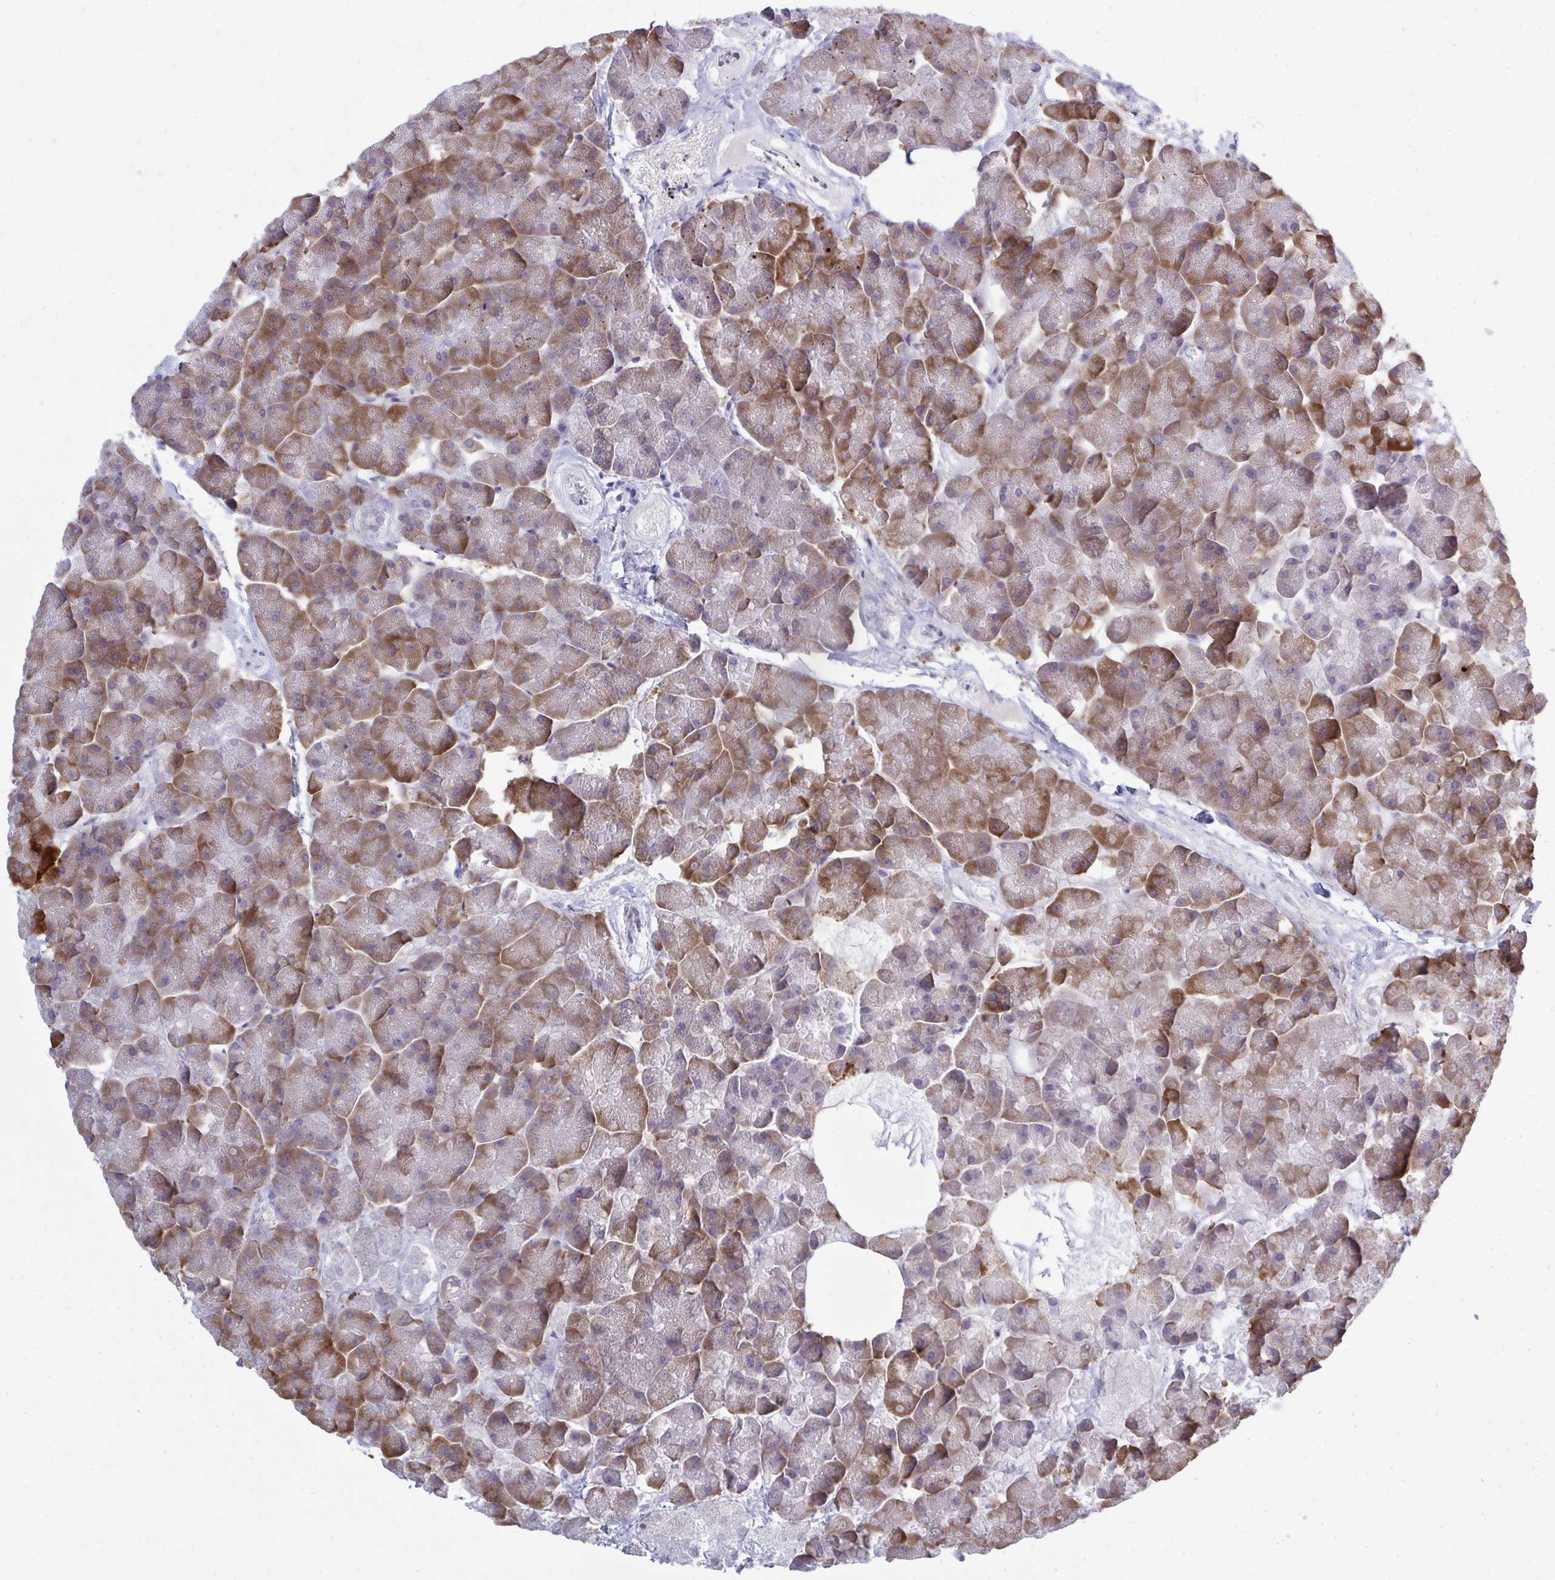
{"staining": {"intensity": "moderate", "quantity": "25%-75%", "location": "cytoplasmic/membranous"}, "tissue": "pancreas", "cell_type": "Exocrine glandular cells", "image_type": "normal", "snomed": [{"axis": "morphology", "description": "Normal tissue, NOS"}, {"axis": "topography", "description": "Pancreas"}, {"axis": "topography", "description": "Peripheral nerve tissue"}], "caption": "IHC (DAB (3,3'-diaminobenzidine)) staining of normal pancreas demonstrates moderate cytoplasmic/membranous protein positivity in approximately 25%-75% of exocrine glandular cells.", "gene": "TAB1", "patient": {"sex": "male", "age": 54}}